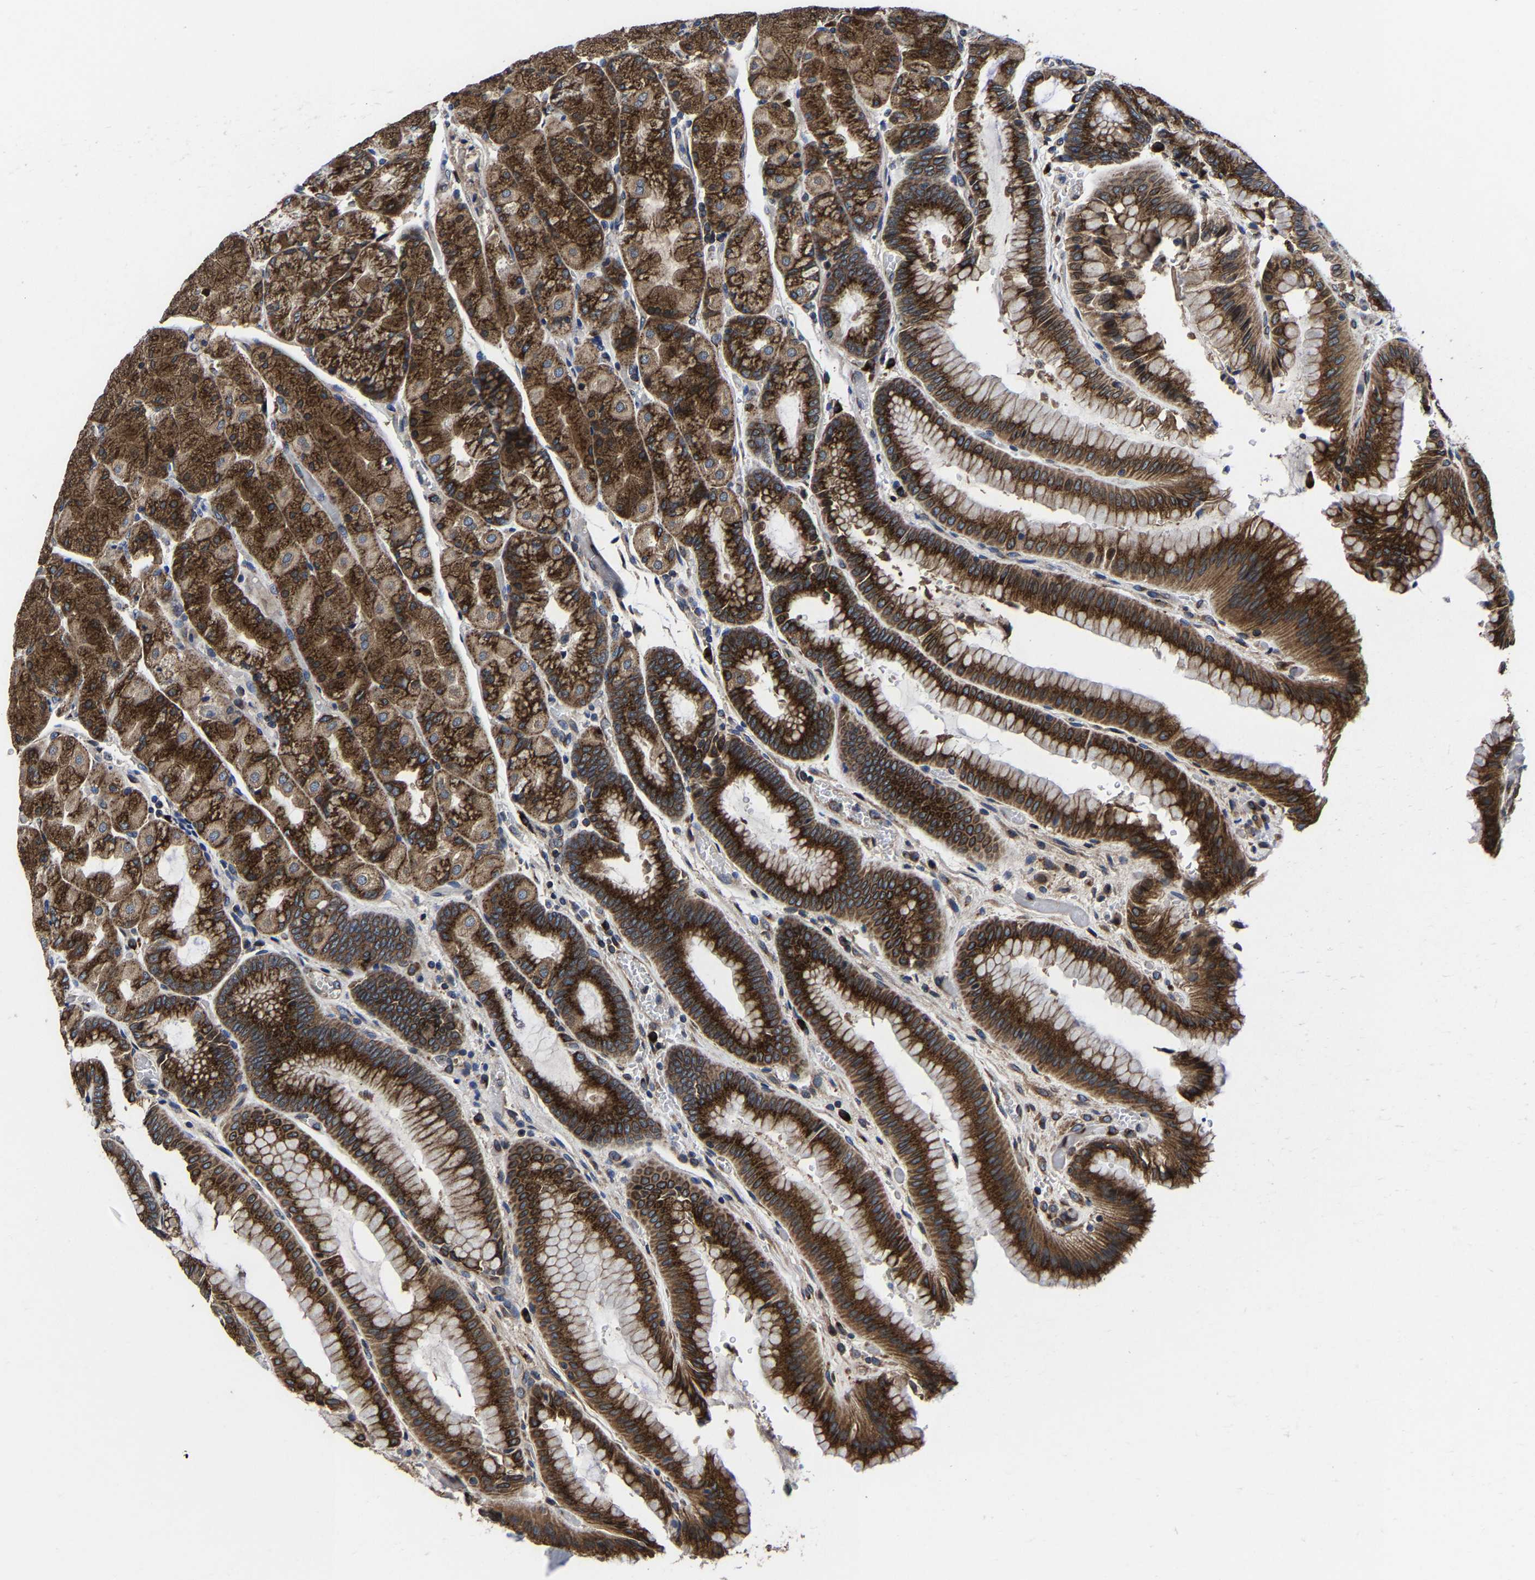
{"staining": {"intensity": "strong", "quantity": ">75%", "location": "cytoplasmic/membranous"}, "tissue": "stomach", "cell_type": "Glandular cells", "image_type": "normal", "snomed": [{"axis": "morphology", "description": "Normal tissue, NOS"}, {"axis": "morphology", "description": "Carcinoid, malignant, NOS"}, {"axis": "topography", "description": "Stomach, upper"}], "caption": "Protein expression analysis of benign stomach shows strong cytoplasmic/membranous positivity in approximately >75% of glandular cells. (DAB = brown stain, brightfield microscopy at high magnification).", "gene": "EBAG9", "patient": {"sex": "male", "age": 39}}